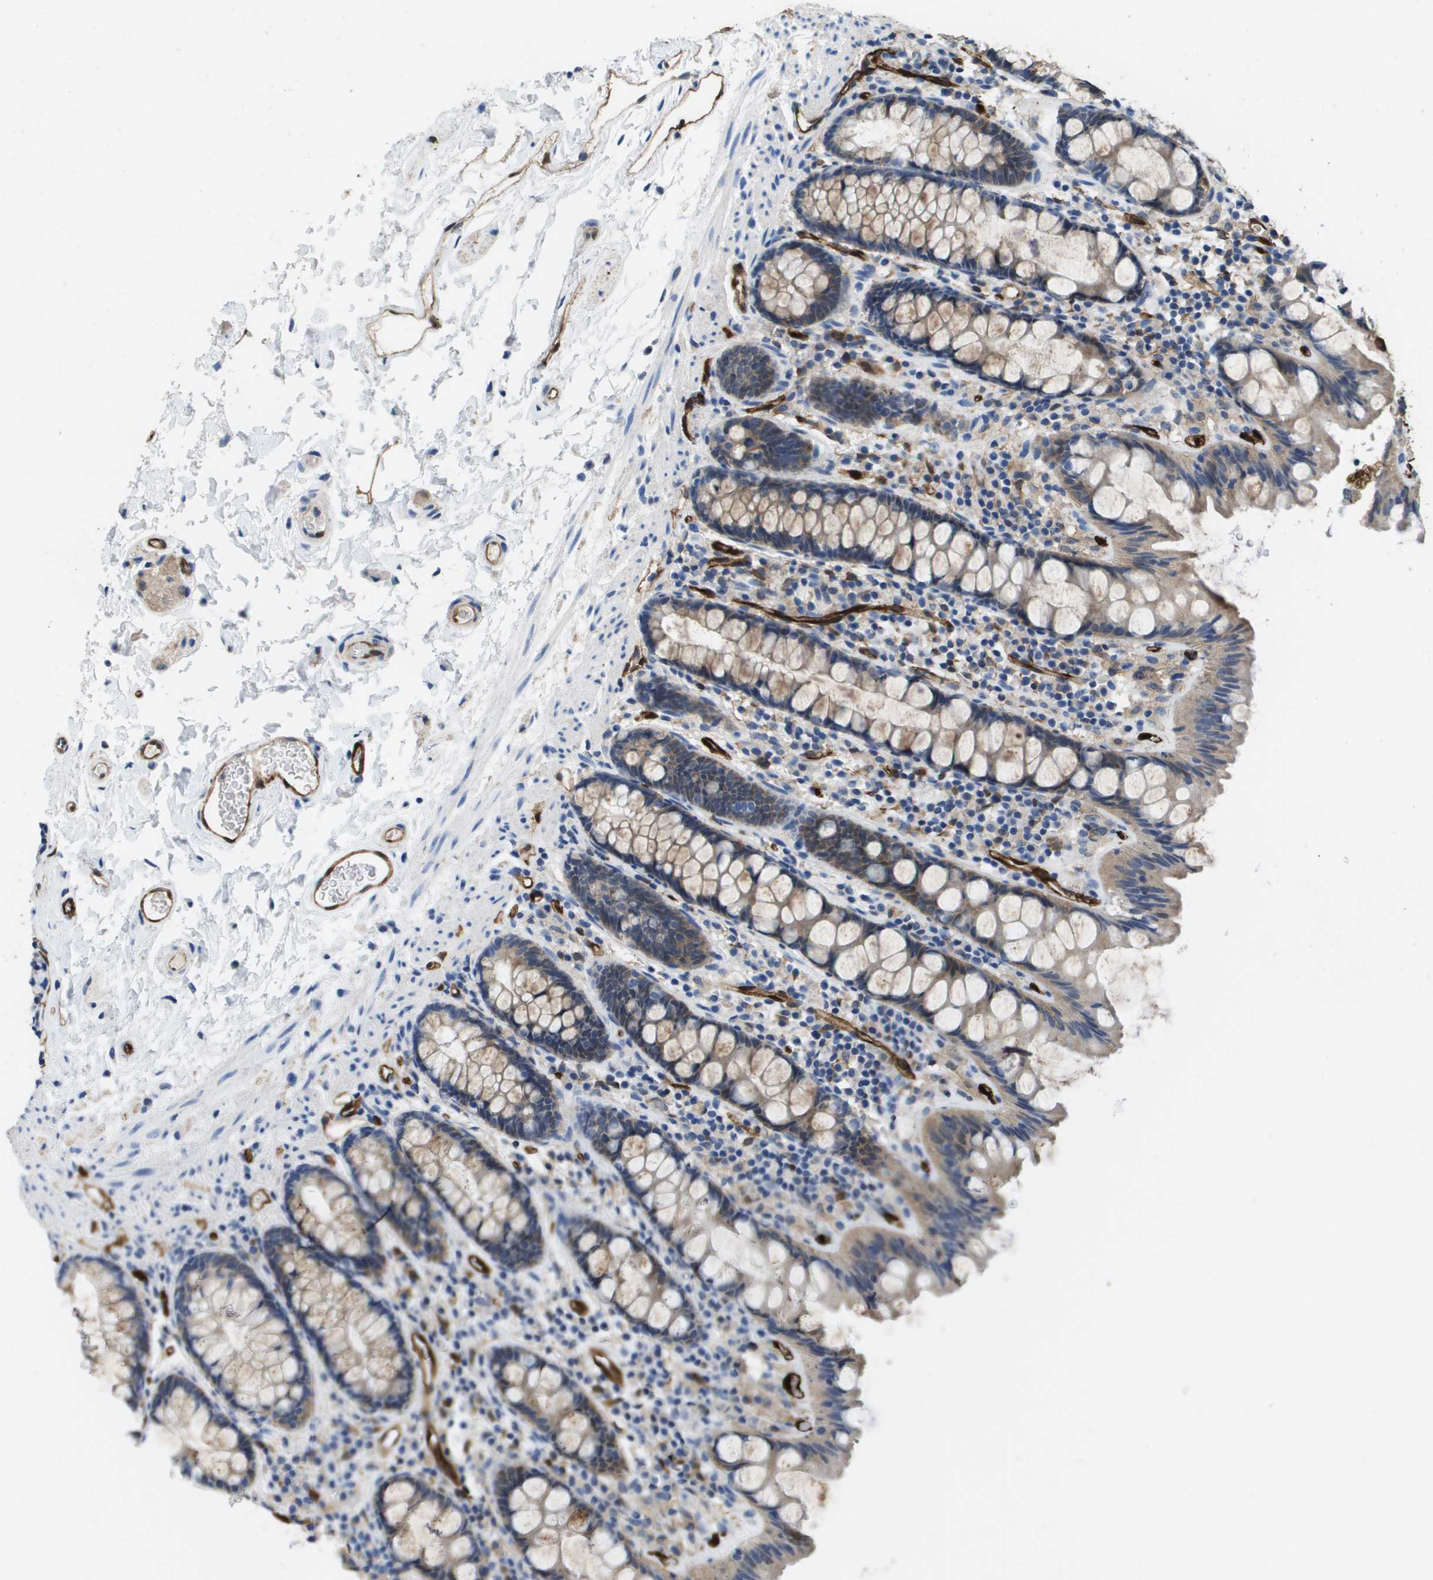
{"staining": {"intensity": "strong", "quantity": ">75%", "location": "cytoplasmic/membranous,nuclear"}, "tissue": "colon", "cell_type": "Endothelial cells", "image_type": "normal", "snomed": [{"axis": "morphology", "description": "Normal tissue, NOS"}, {"axis": "topography", "description": "Colon"}], "caption": "DAB (3,3'-diaminobenzidine) immunohistochemical staining of benign colon reveals strong cytoplasmic/membranous,nuclear protein expression in about >75% of endothelial cells.", "gene": "FABP5", "patient": {"sex": "female", "age": 80}}